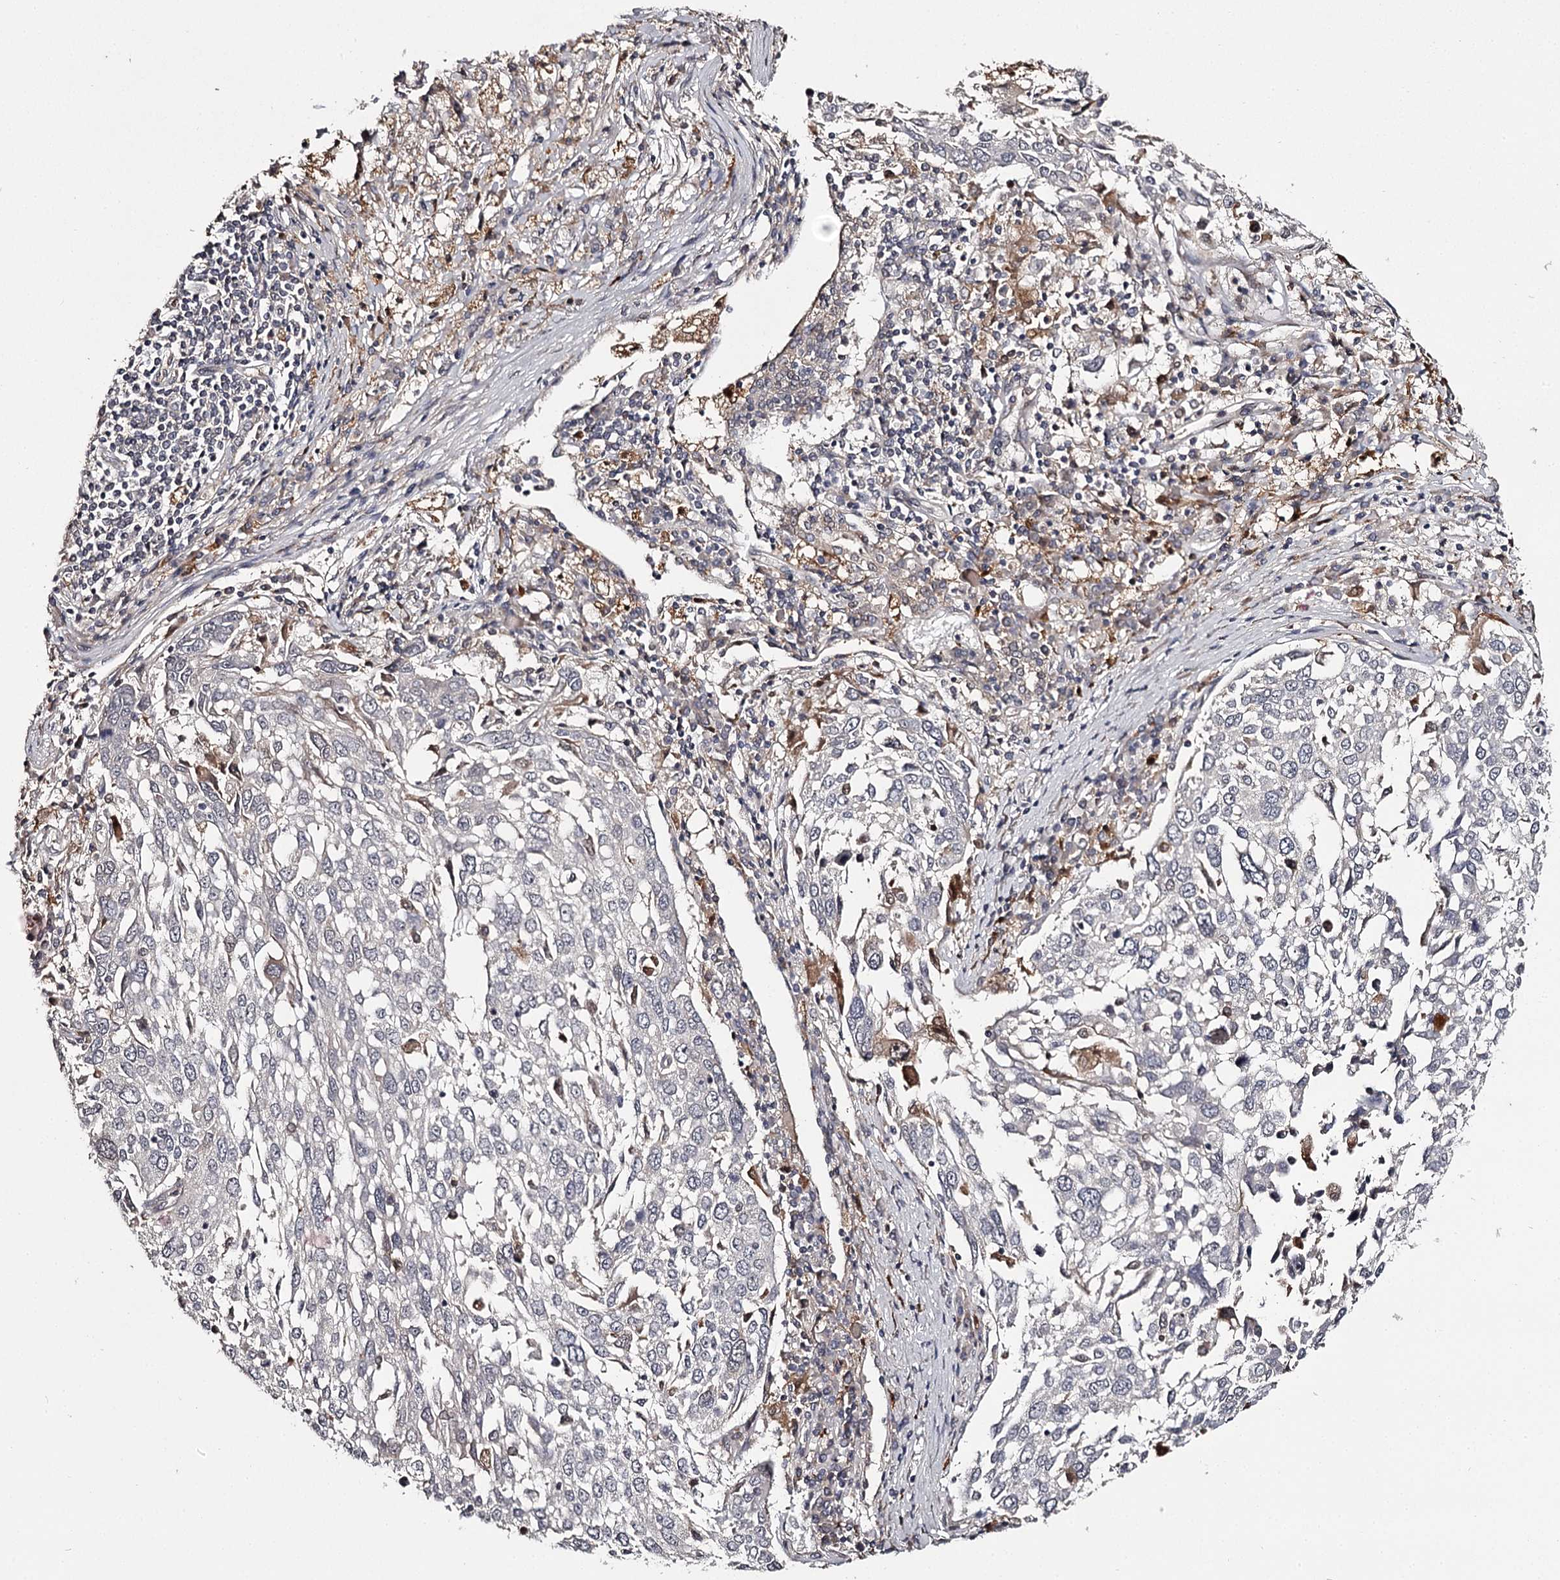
{"staining": {"intensity": "negative", "quantity": "none", "location": "none"}, "tissue": "lung cancer", "cell_type": "Tumor cells", "image_type": "cancer", "snomed": [{"axis": "morphology", "description": "Squamous cell carcinoma, NOS"}, {"axis": "topography", "description": "Lung"}], "caption": "Protein analysis of lung cancer (squamous cell carcinoma) reveals no significant expression in tumor cells. (Immunohistochemistry, brightfield microscopy, high magnification).", "gene": "SLC32A1", "patient": {"sex": "male", "age": 65}}